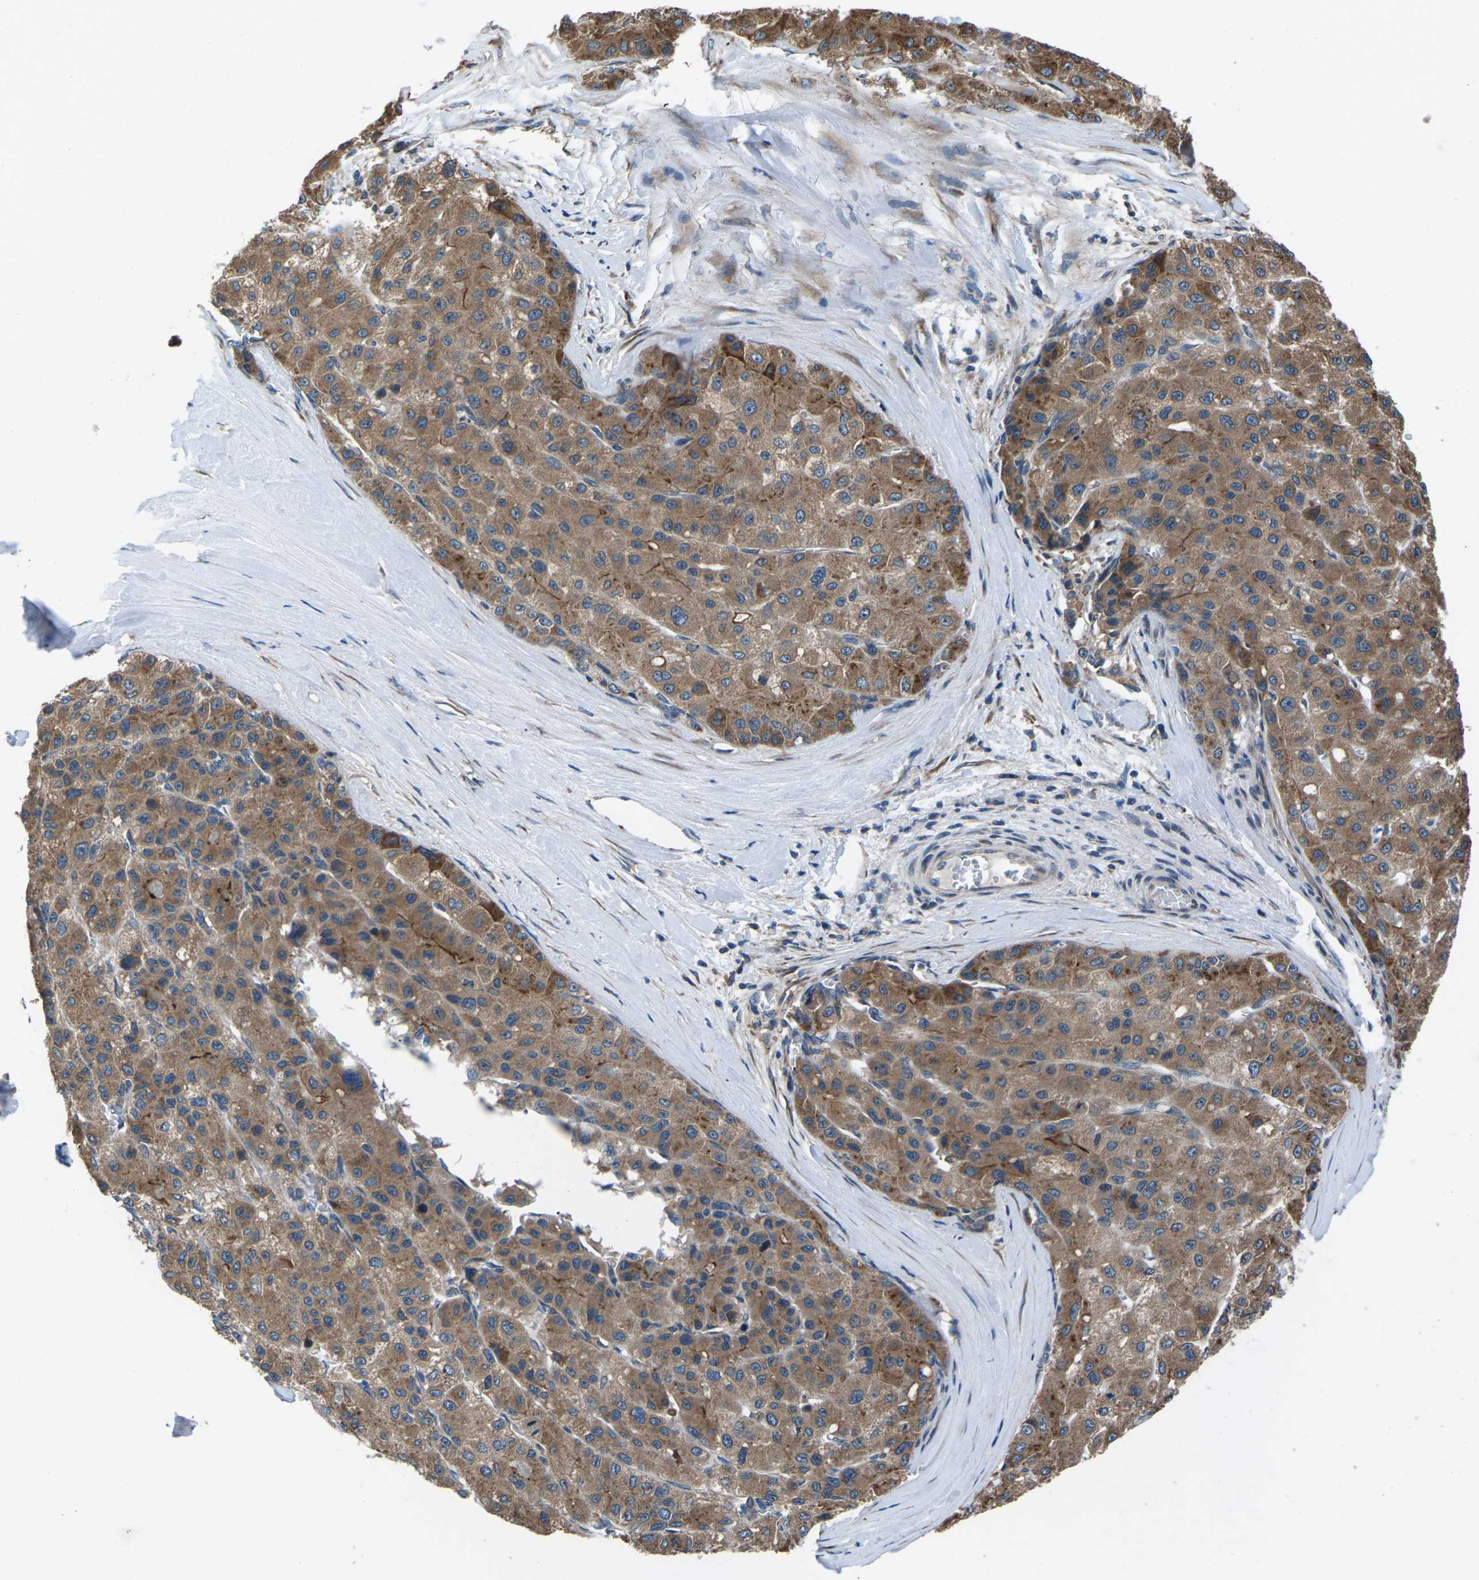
{"staining": {"intensity": "moderate", "quantity": ">75%", "location": "cytoplasmic/membranous"}, "tissue": "liver cancer", "cell_type": "Tumor cells", "image_type": "cancer", "snomed": [{"axis": "morphology", "description": "Carcinoma, Hepatocellular, NOS"}, {"axis": "topography", "description": "Liver"}], "caption": "High-magnification brightfield microscopy of liver cancer (hepatocellular carcinoma) stained with DAB (brown) and counterstained with hematoxylin (blue). tumor cells exhibit moderate cytoplasmic/membranous staining is appreciated in approximately>75% of cells.", "gene": "GABRP", "patient": {"sex": "male", "age": 80}}